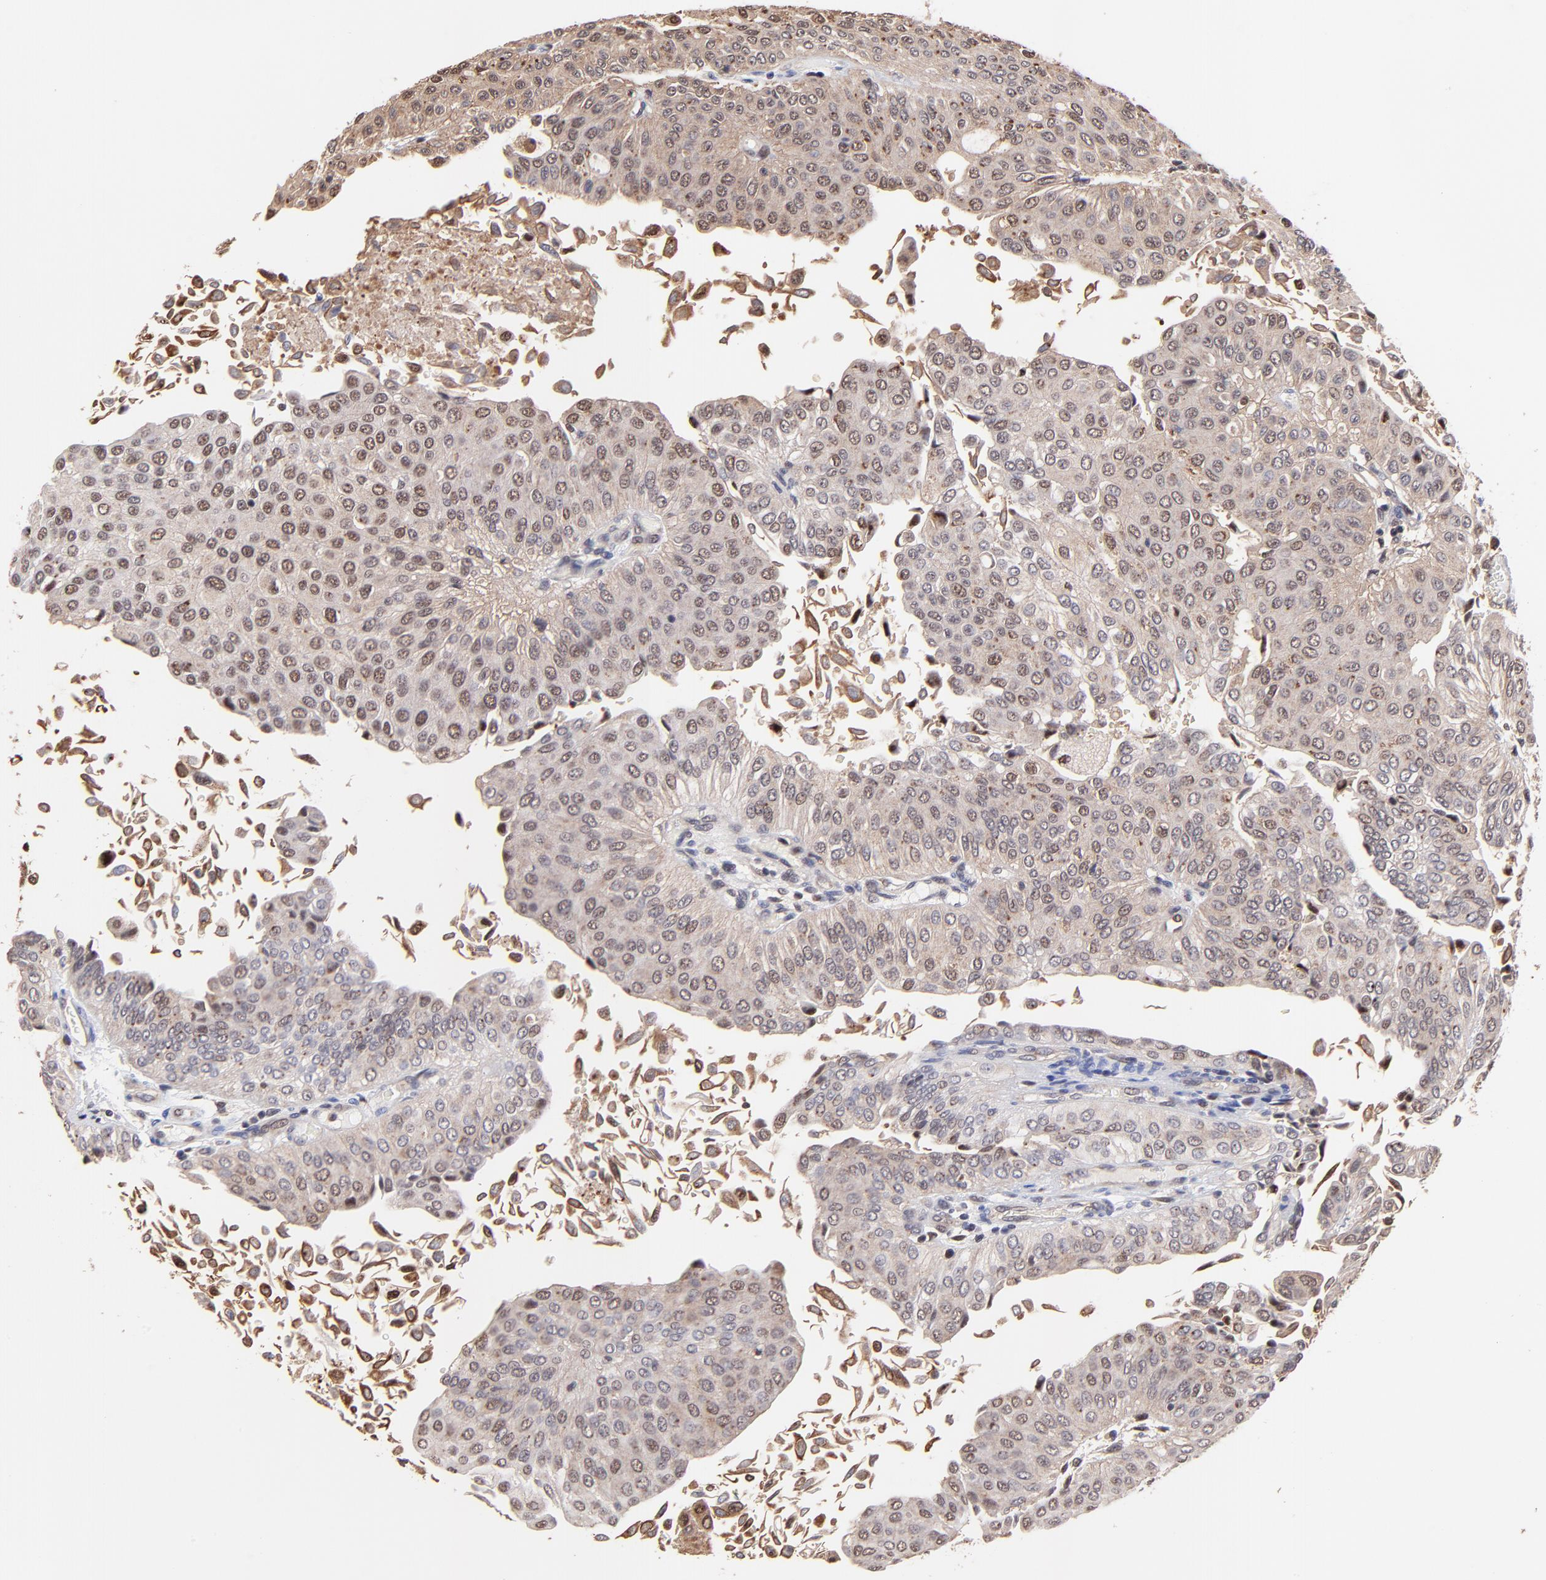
{"staining": {"intensity": "weak", "quantity": ">75%", "location": "cytoplasmic/membranous,nuclear"}, "tissue": "urothelial cancer", "cell_type": "Tumor cells", "image_type": "cancer", "snomed": [{"axis": "morphology", "description": "Urothelial carcinoma, Low grade"}, {"axis": "topography", "description": "Urinary bladder"}], "caption": "Low-grade urothelial carcinoma stained for a protein (brown) reveals weak cytoplasmic/membranous and nuclear positive expression in approximately >75% of tumor cells.", "gene": "PSMA6", "patient": {"sex": "male", "age": 64}}